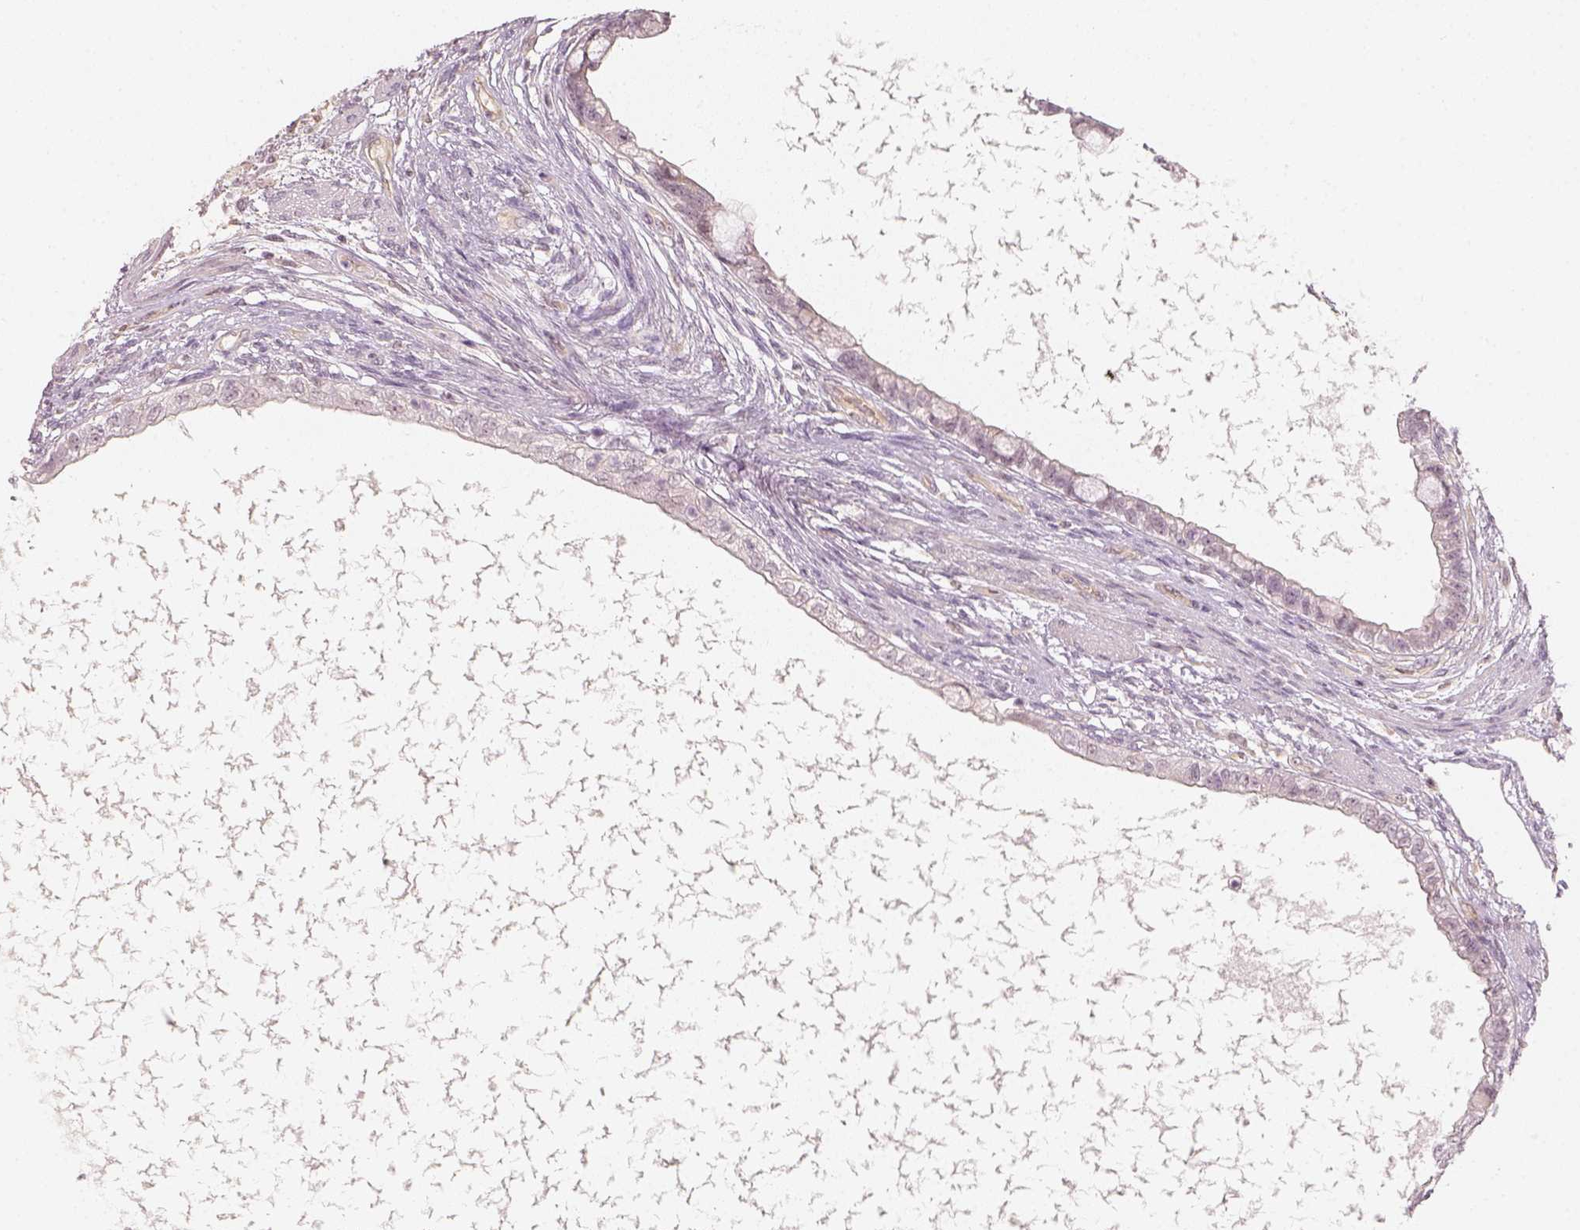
{"staining": {"intensity": "negative", "quantity": "none", "location": "none"}, "tissue": "testis cancer", "cell_type": "Tumor cells", "image_type": "cancer", "snomed": [{"axis": "morphology", "description": "Carcinoma, Embryonal, NOS"}, {"axis": "topography", "description": "Testis"}], "caption": "Protein analysis of embryonal carcinoma (testis) exhibits no significant expression in tumor cells.", "gene": "EAF2", "patient": {"sex": "male", "age": 26}}